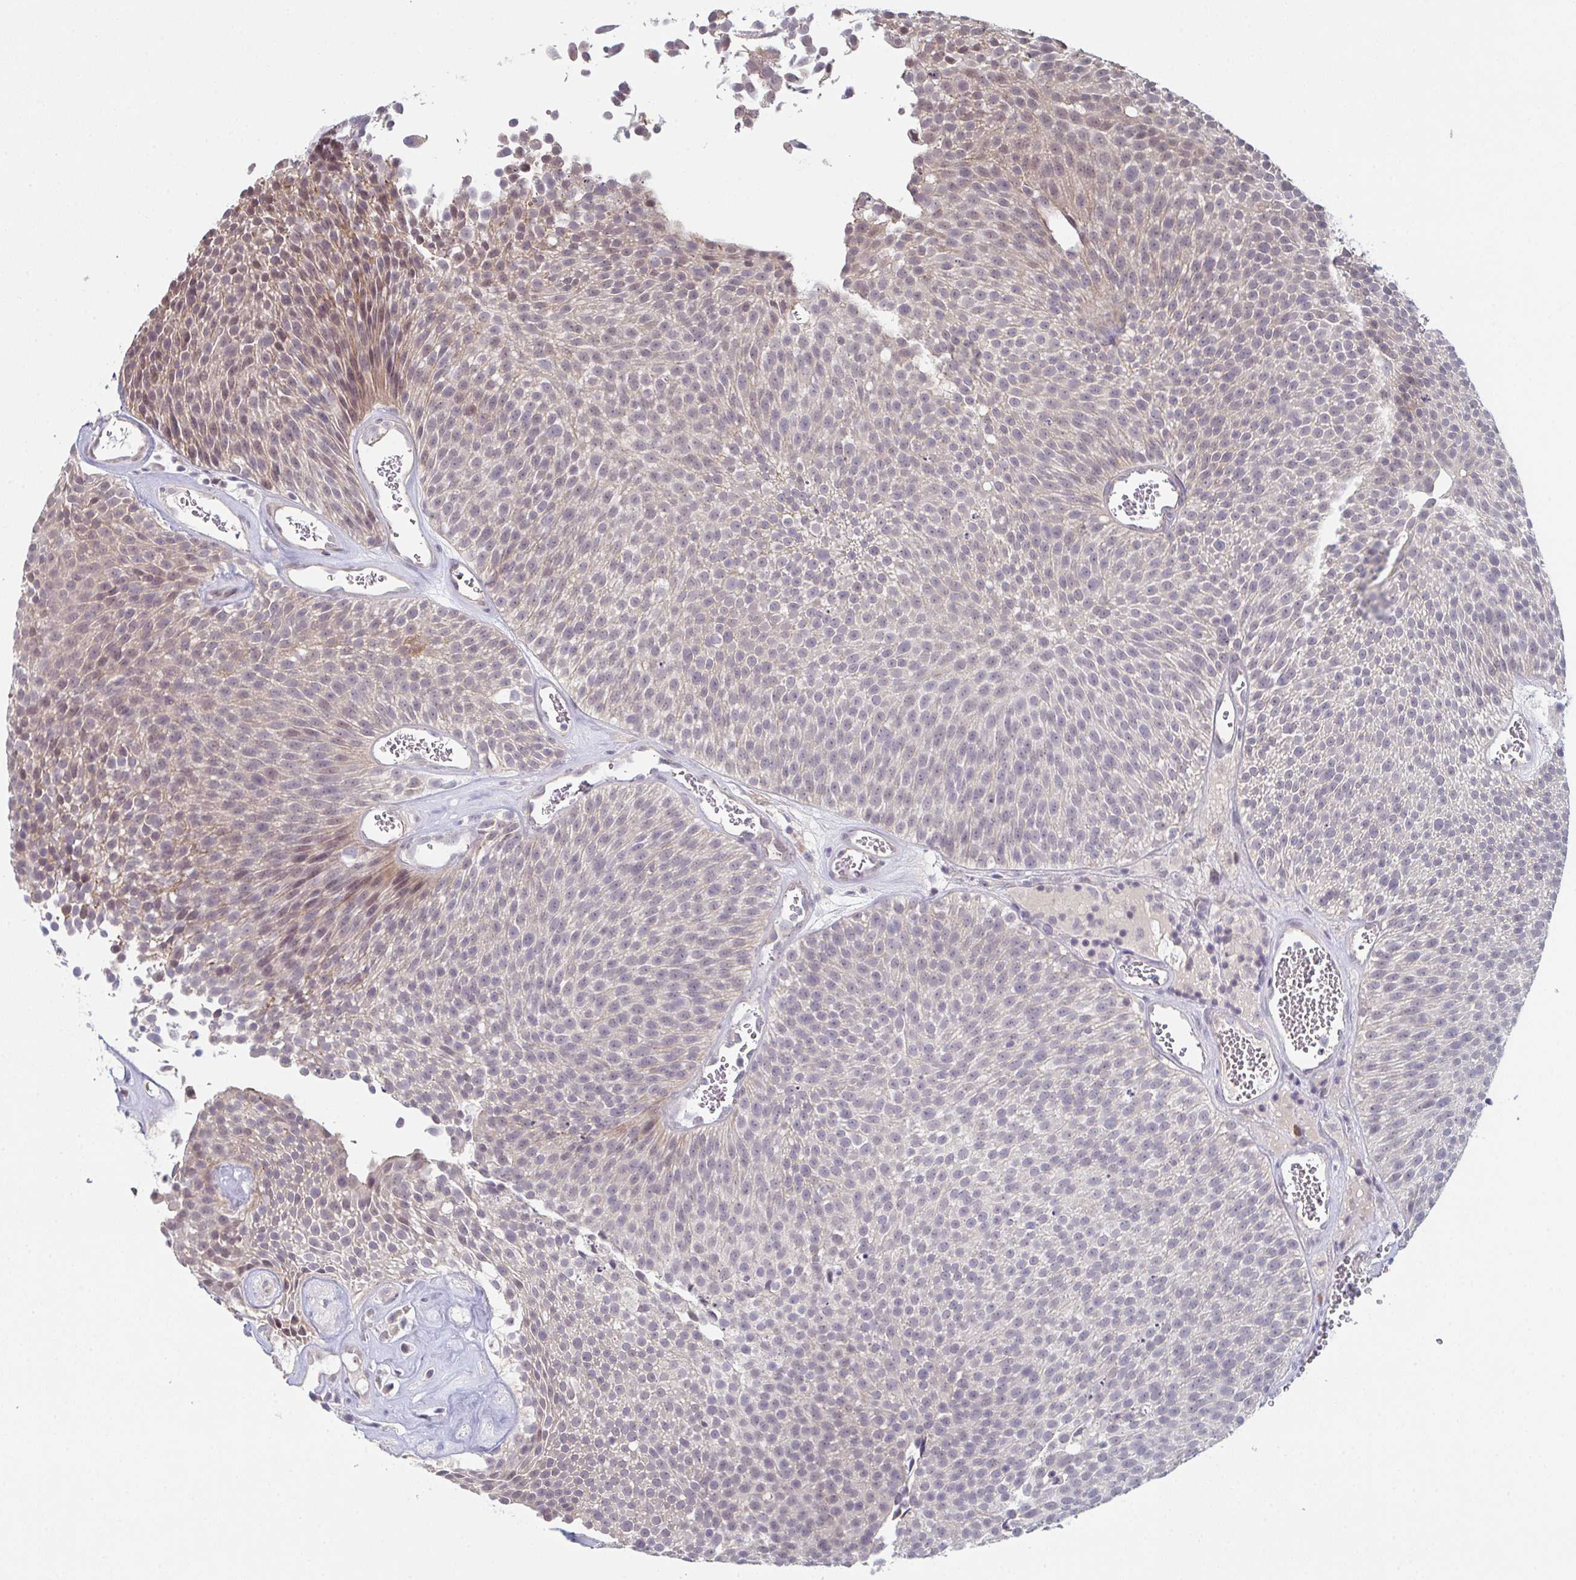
{"staining": {"intensity": "moderate", "quantity": "<25%", "location": "cytoplasmic/membranous"}, "tissue": "urothelial cancer", "cell_type": "Tumor cells", "image_type": "cancer", "snomed": [{"axis": "morphology", "description": "Urothelial carcinoma, Low grade"}, {"axis": "topography", "description": "Urinary bladder"}], "caption": "IHC photomicrograph of human low-grade urothelial carcinoma stained for a protein (brown), which demonstrates low levels of moderate cytoplasmic/membranous staining in about <25% of tumor cells.", "gene": "ZNF214", "patient": {"sex": "female", "age": 79}}